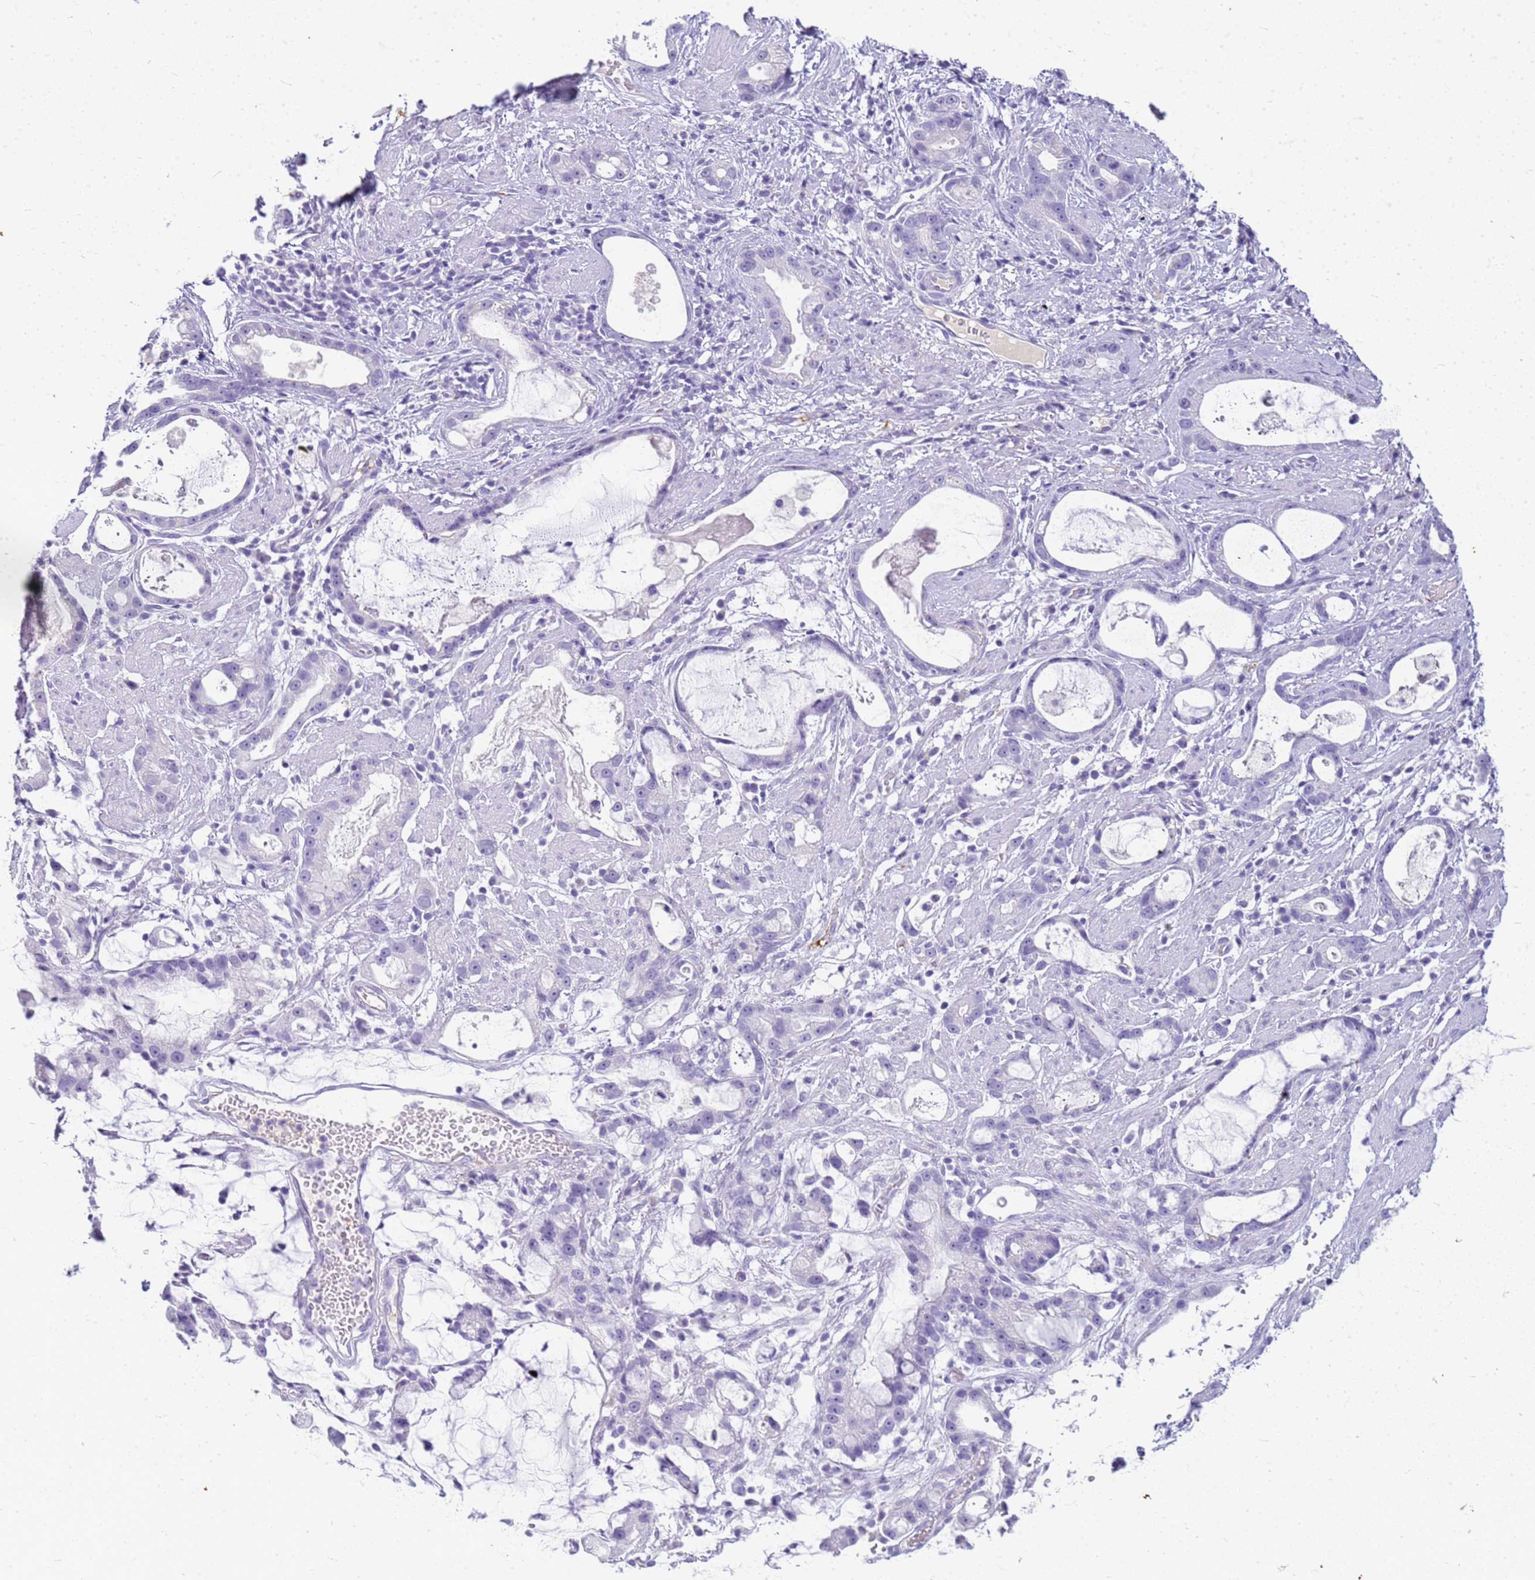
{"staining": {"intensity": "negative", "quantity": "none", "location": "none"}, "tissue": "stomach cancer", "cell_type": "Tumor cells", "image_type": "cancer", "snomed": [{"axis": "morphology", "description": "Adenocarcinoma, NOS"}, {"axis": "topography", "description": "Stomach"}], "caption": "The micrograph displays no significant positivity in tumor cells of adenocarcinoma (stomach). (DAB immunohistochemistry, high magnification).", "gene": "CFAP100", "patient": {"sex": "male", "age": 55}}